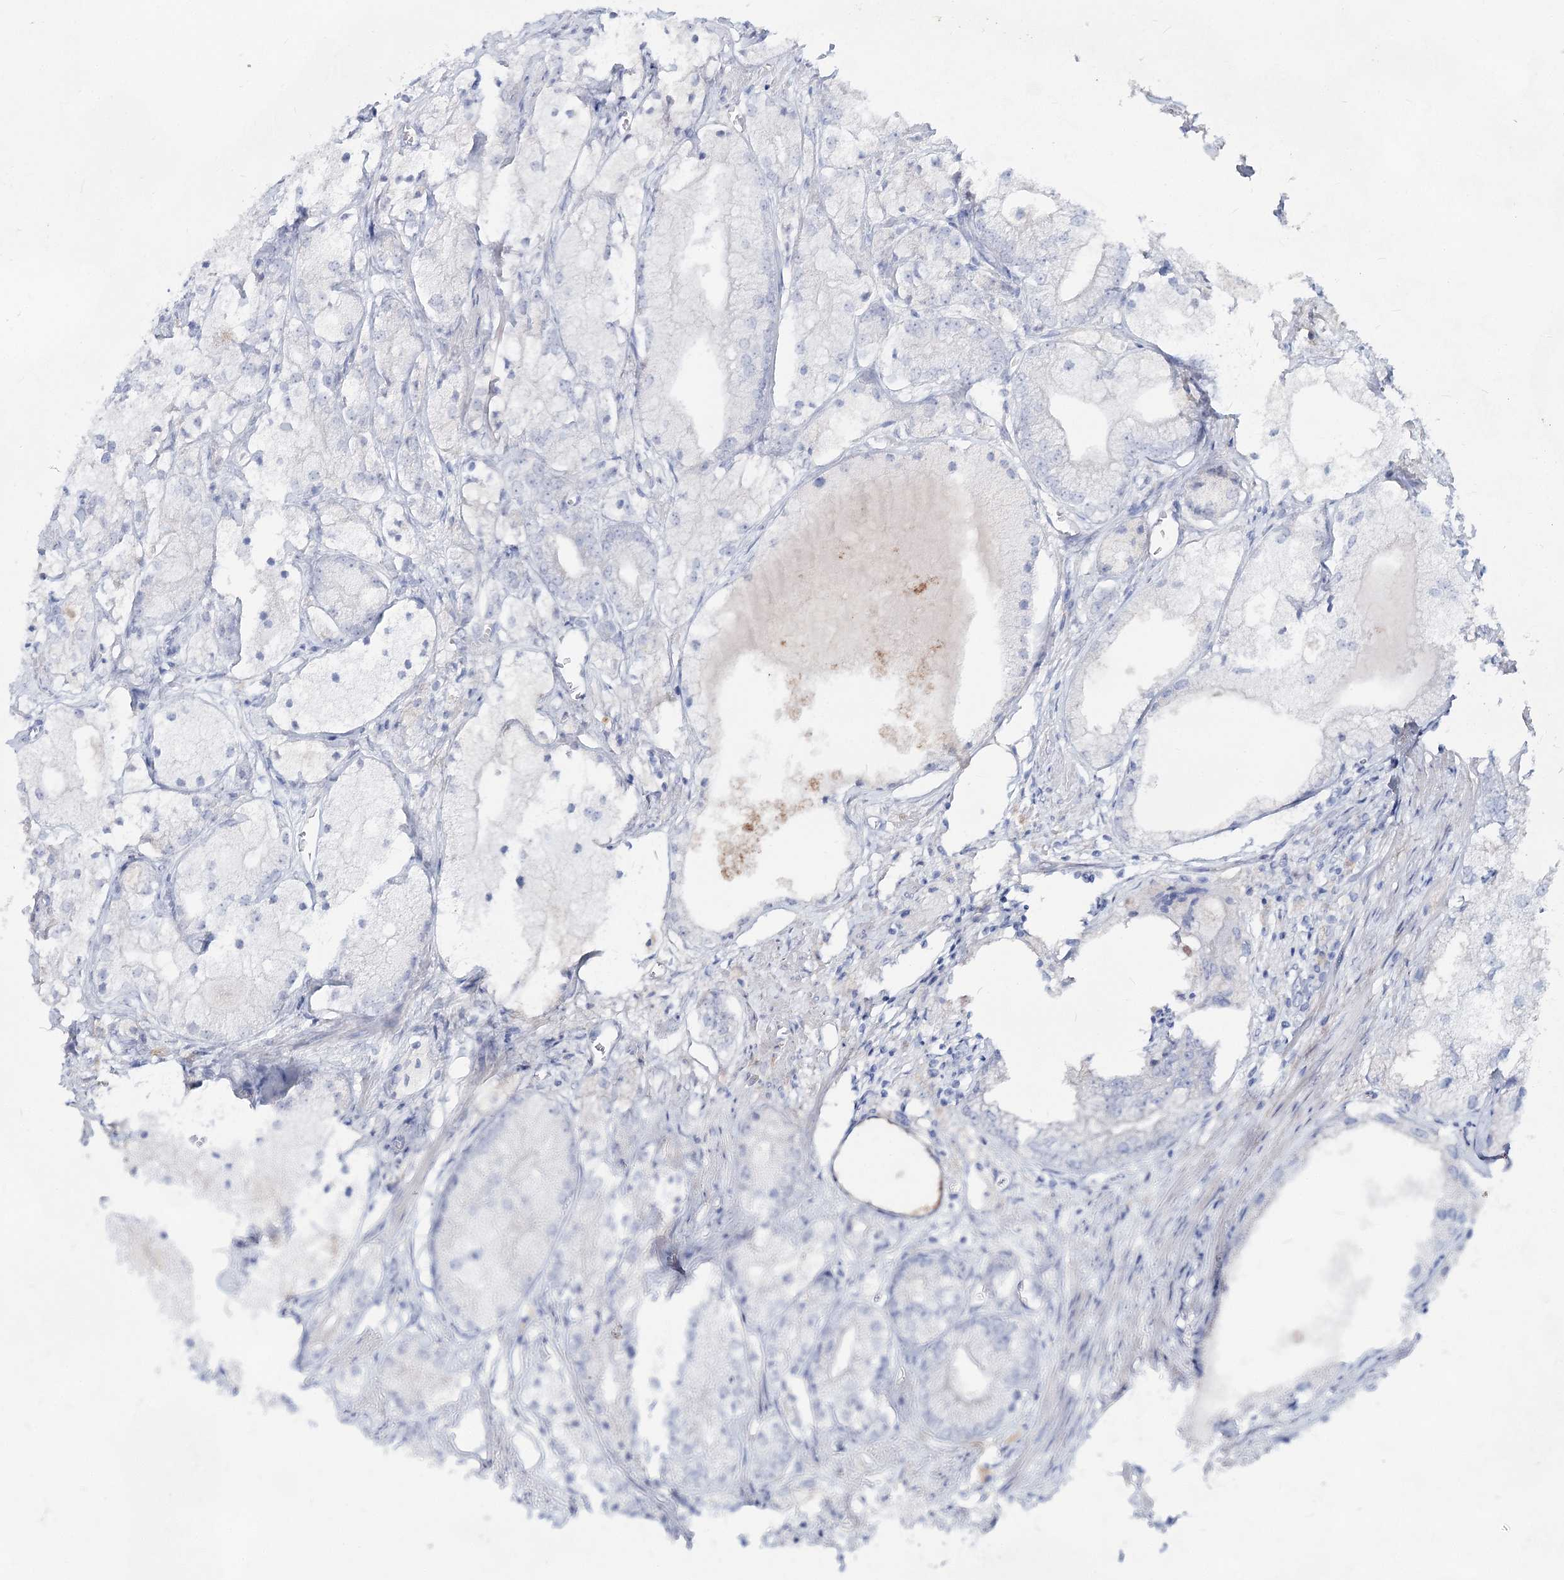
{"staining": {"intensity": "negative", "quantity": "none", "location": "none"}, "tissue": "prostate cancer", "cell_type": "Tumor cells", "image_type": "cancer", "snomed": [{"axis": "morphology", "description": "Adenocarcinoma, Low grade"}, {"axis": "topography", "description": "Prostate"}], "caption": "This photomicrograph is of prostate cancer stained with immunohistochemistry (IHC) to label a protein in brown with the nuclei are counter-stained blue. There is no staining in tumor cells.", "gene": "TASOR2", "patient": {"sex": "male", "age": 69}}